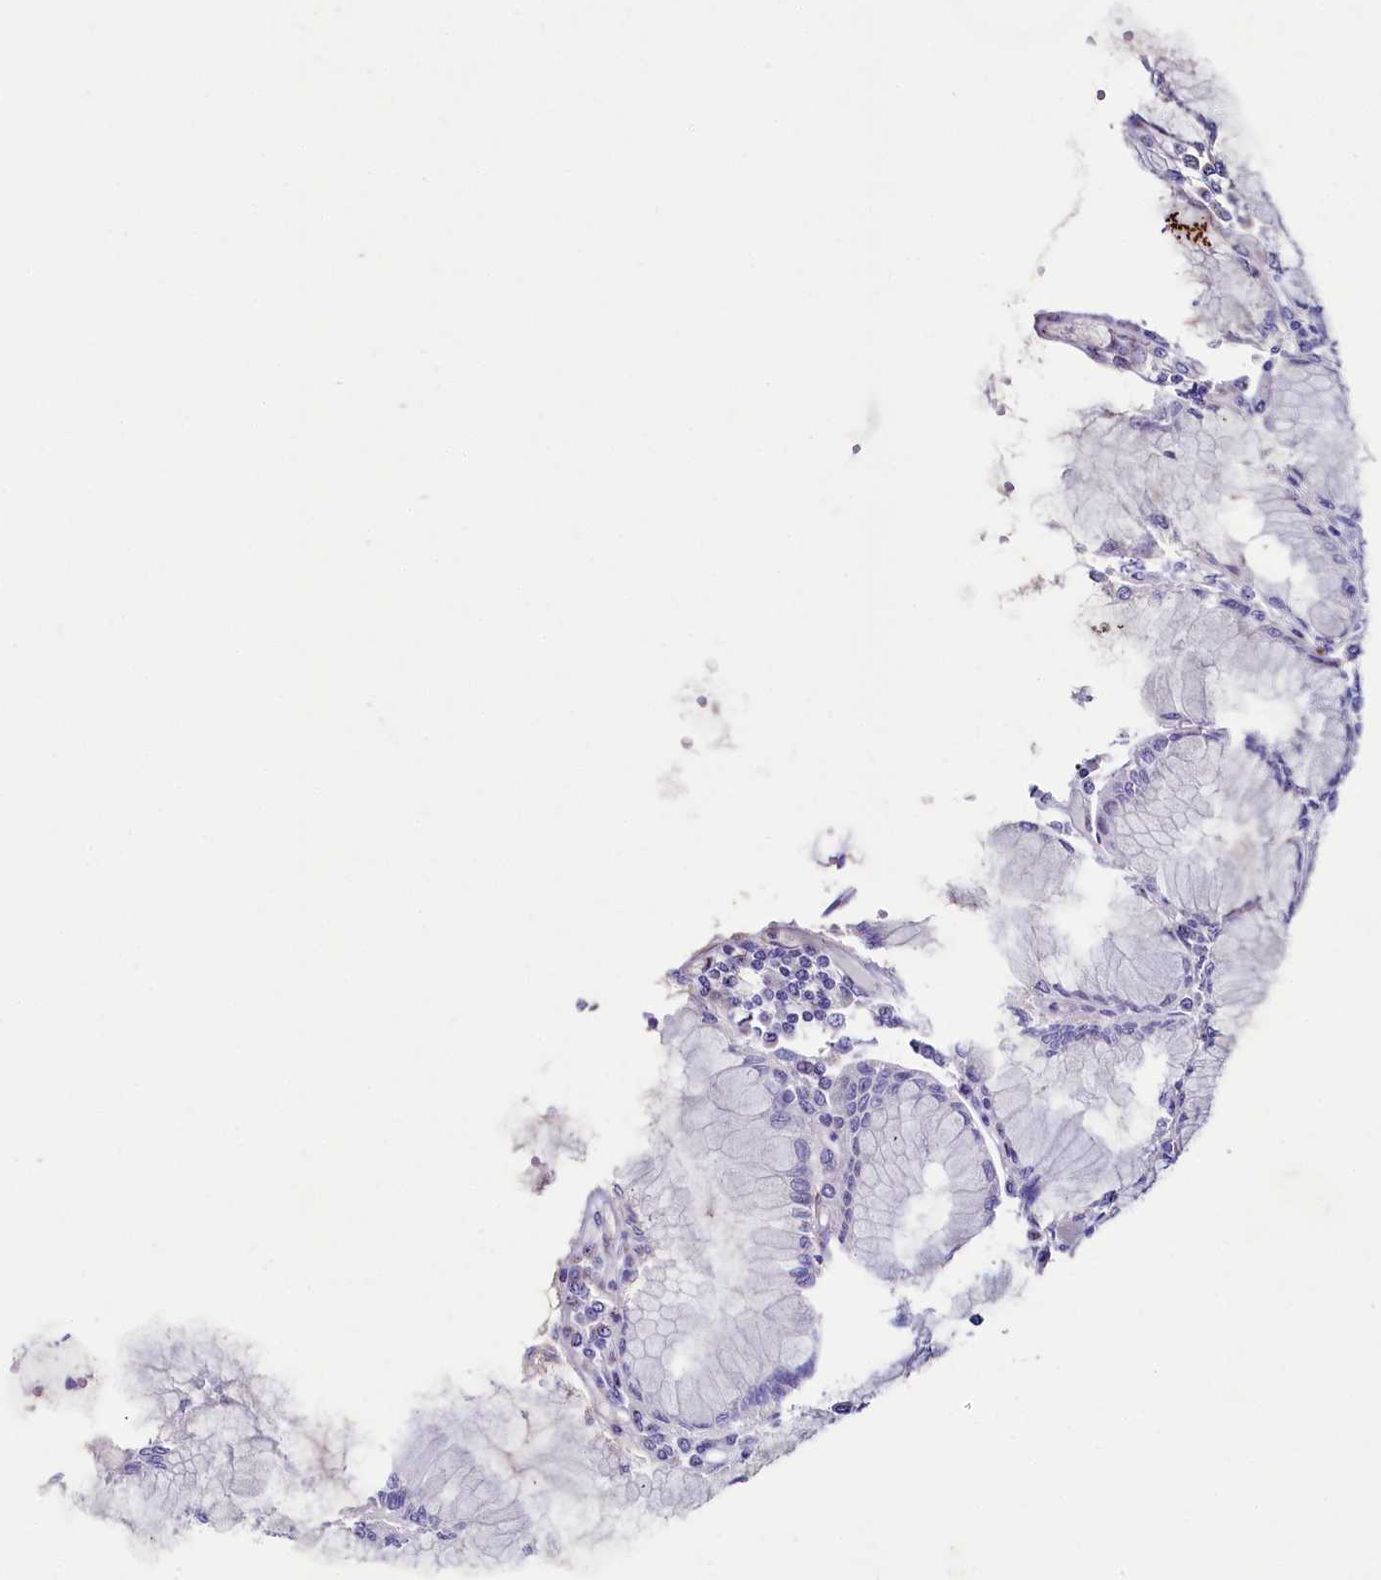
{"staining": {"intensity": "moderate", "quantity": "25%-75%", "location": "cytoplasmic/membranous,nuclear"}, "tissue": "stomach", "cell_type": "Glandular cells", "image_type": "normal", "snomed": [{"axis": "morphology", "description": "Normal tissue, NOS"}, {"axis": "topography", "description": "Stomach"}], "caption": "An image showing moderate cytoplasmic/membranous,nuclear expression in approximately 25%-75% of glandular cells in unremarkable stomach, as visualized by brown immunohistochemical staining.", "gene": "SH3TC2", "patient": {"sex": "female", "age": 57}}